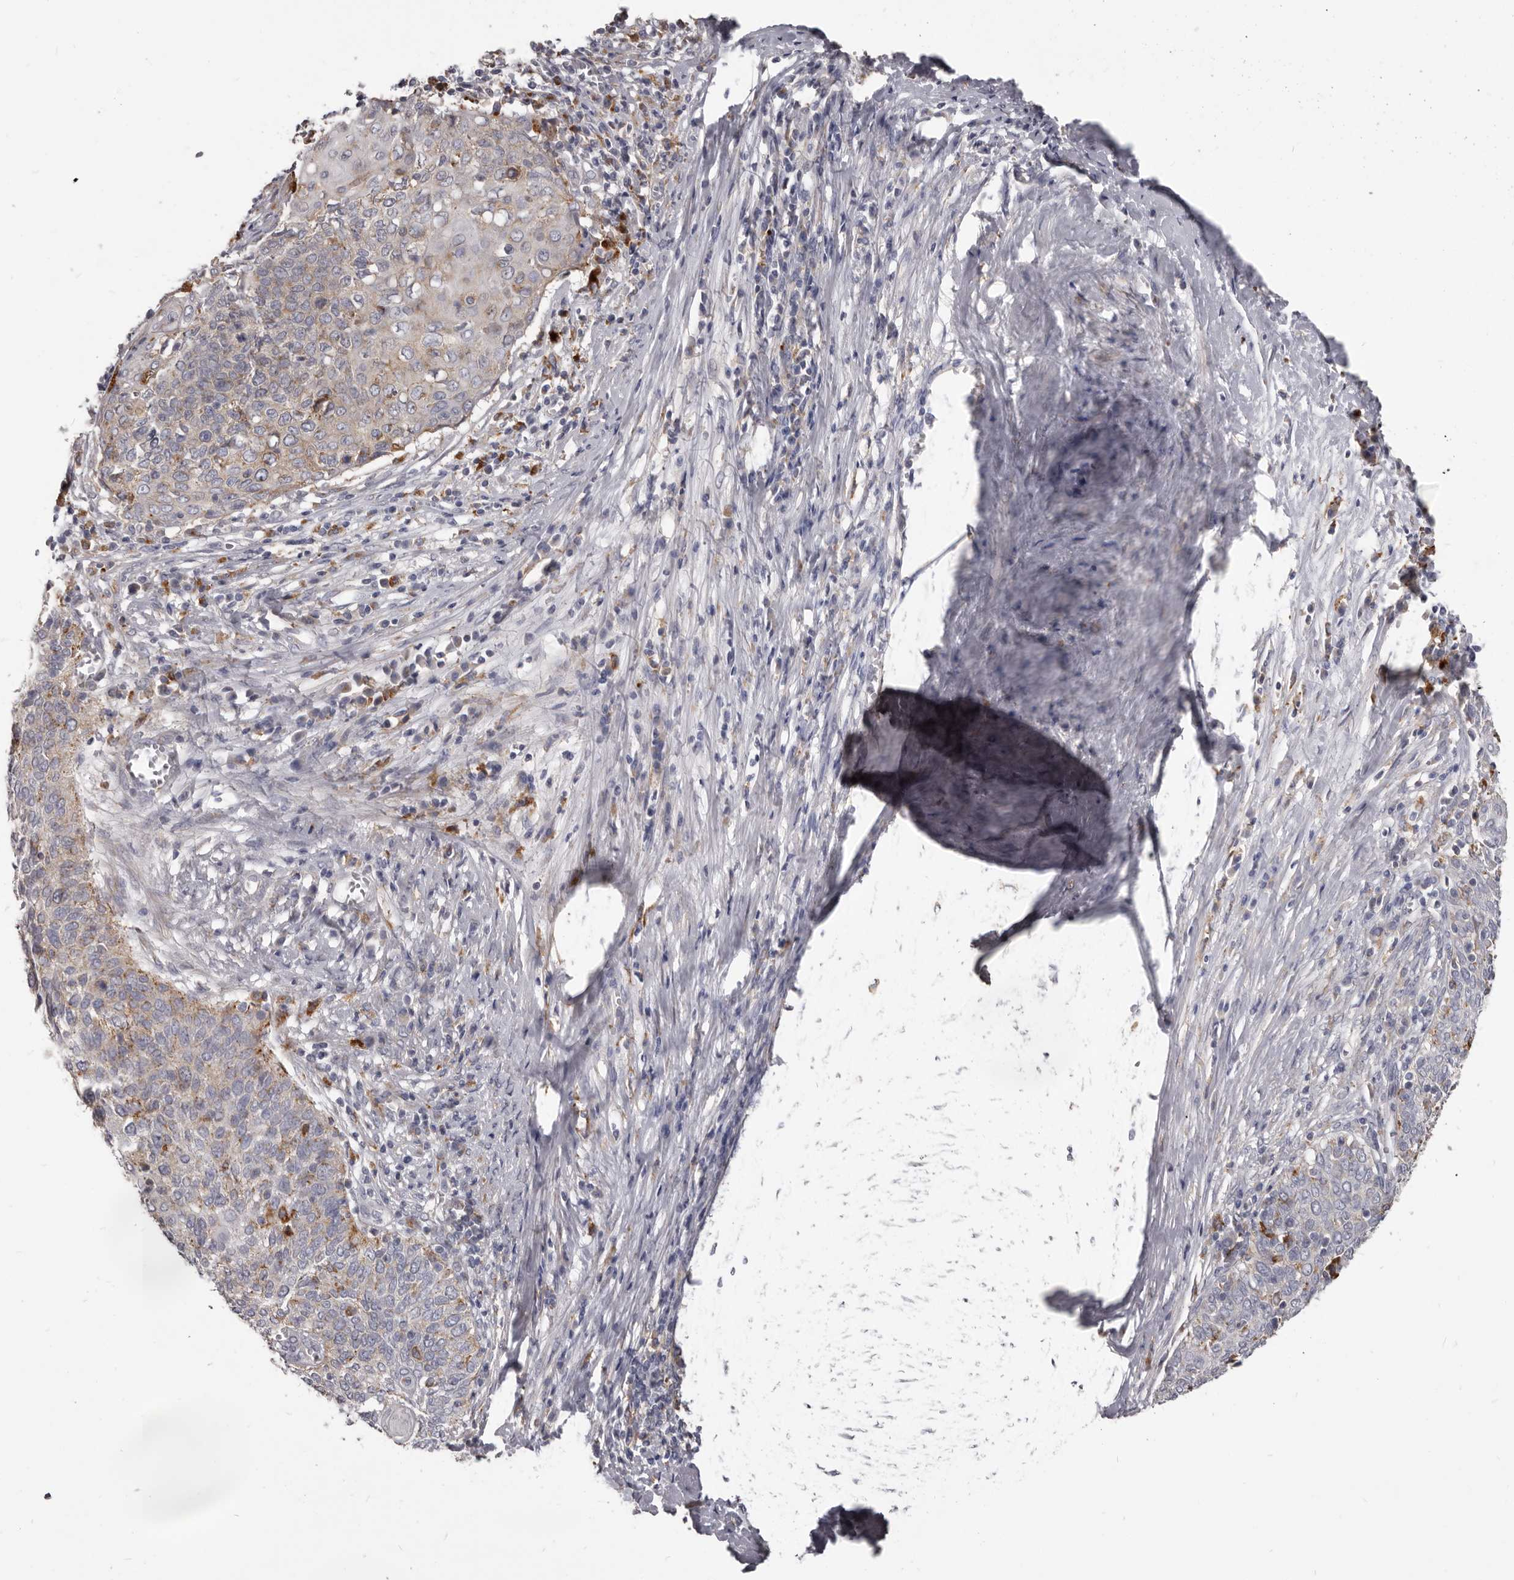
{"staining": {"intensity": "moderate", "quantity": "<25%", "location": "cytoplasmic/membranous"}, "tissue": "cervical cancer", "cell_type": "Tumor cells", "image_type": "cancer", "snomed": [{"axis": "morphology", "description": "Squamous cell carcinoma, NOS"}, {"axis": "topography", "description": "Cervix"}], "caption": "Human squamous cell carcinoma (cervical) stained with a brown dye exhibits moderate cytoplasmic/membranous positive expression in about <25% of tumor cells.", "gene": "PI4K2A", "patient": {"sex": "female", "age": 39}}